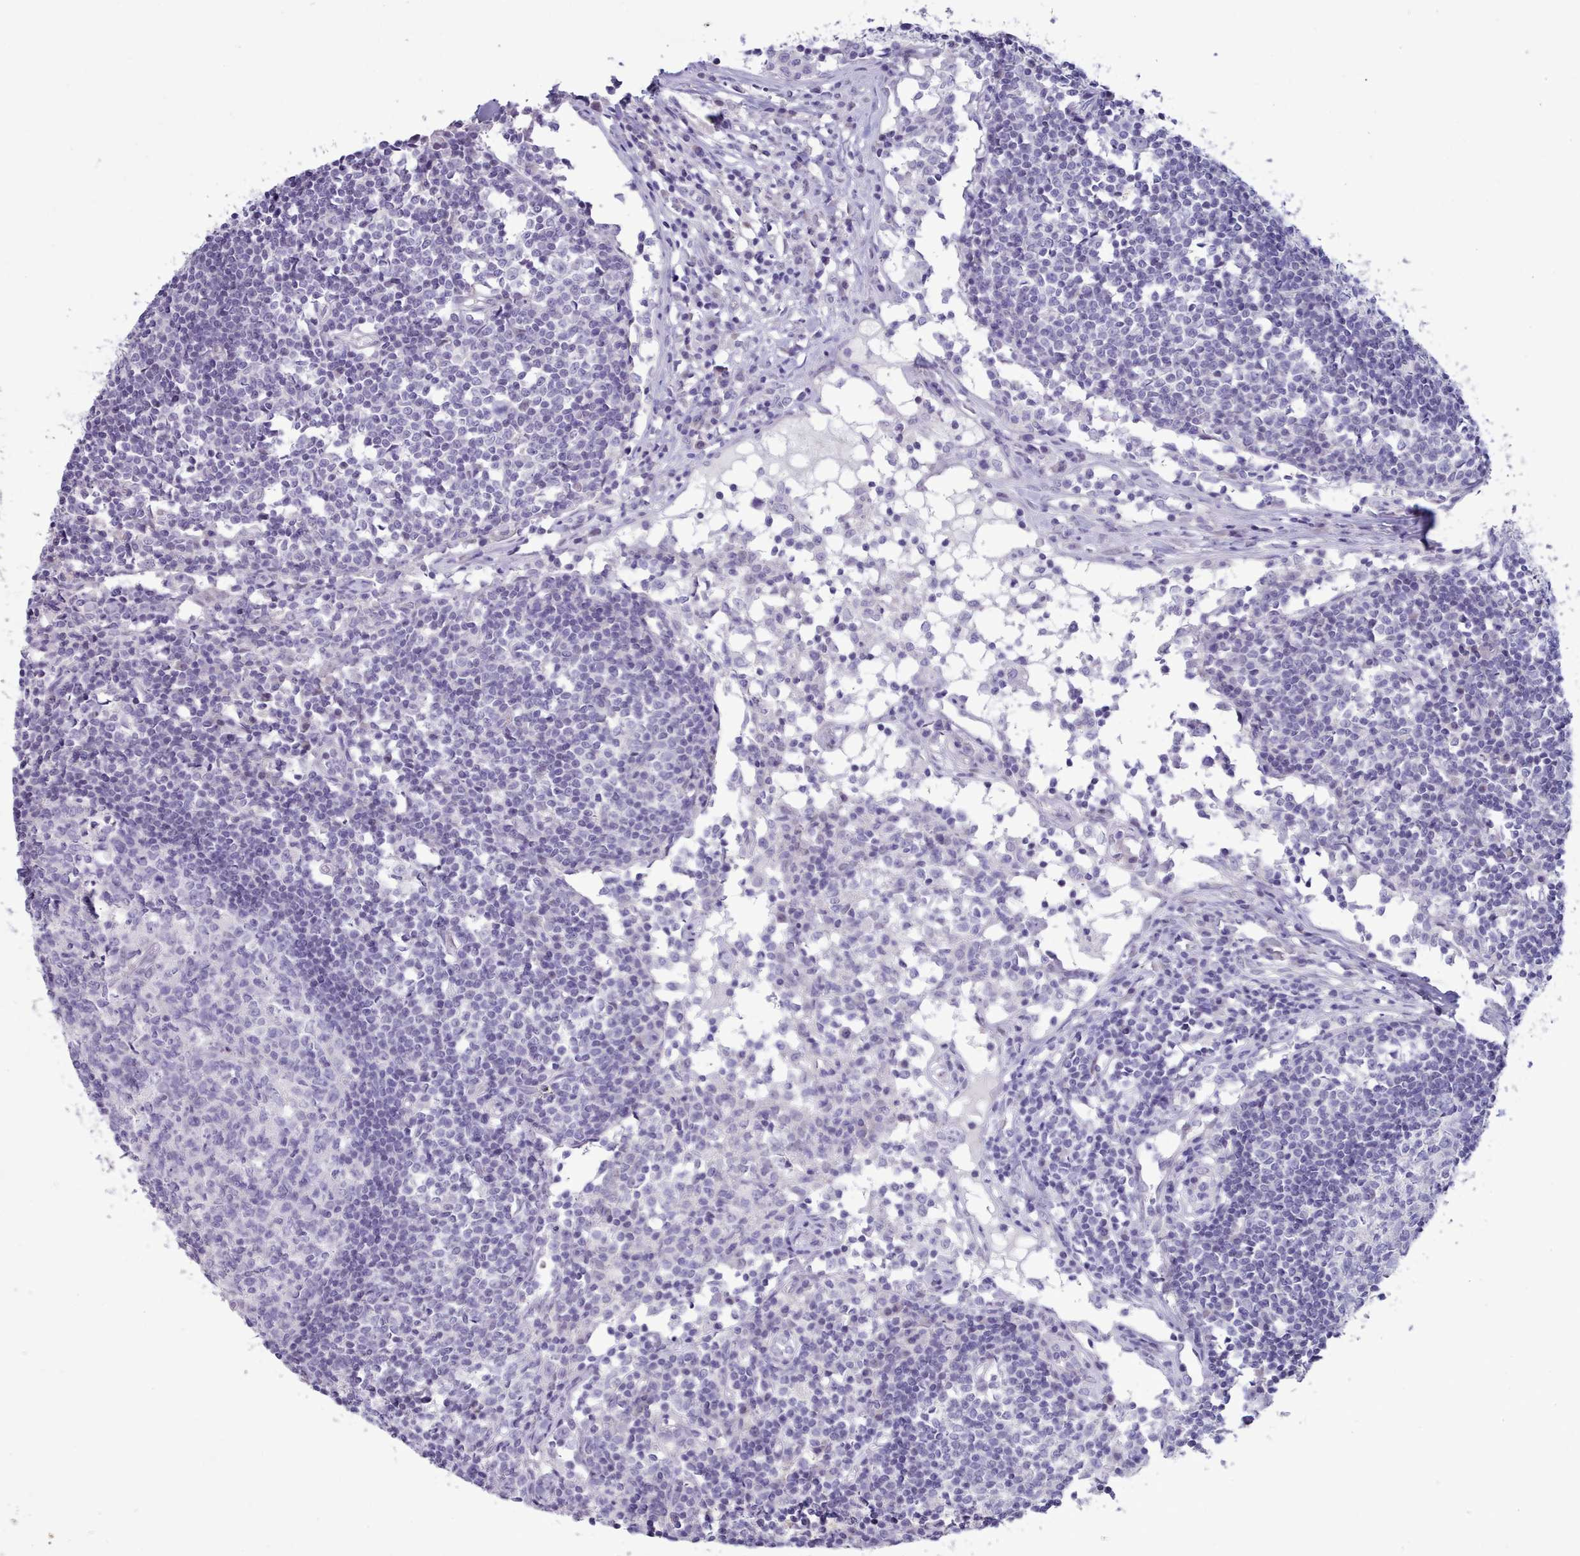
{"staining": {"intensity": "negative", "quantity": "none", "location": "none"}, "tissue": "lymph node", "cell_type": "Germinal center cells", "image_type": "normal", "snomed": [{"axis": "morphology", "description": "Normal tissue, NOS"}, {"axis": "topography", "description": "Lymph node"}], "caption": "This micrograph is of unremarkable lymph node stained with immunohistochemistry (IHC) to label a protein in brown with the nuclei are counter-stained blue. There is no expression in germinal center cells.", "gene": "TMEM253", "patient": {"sex": "female", "age": 55}}